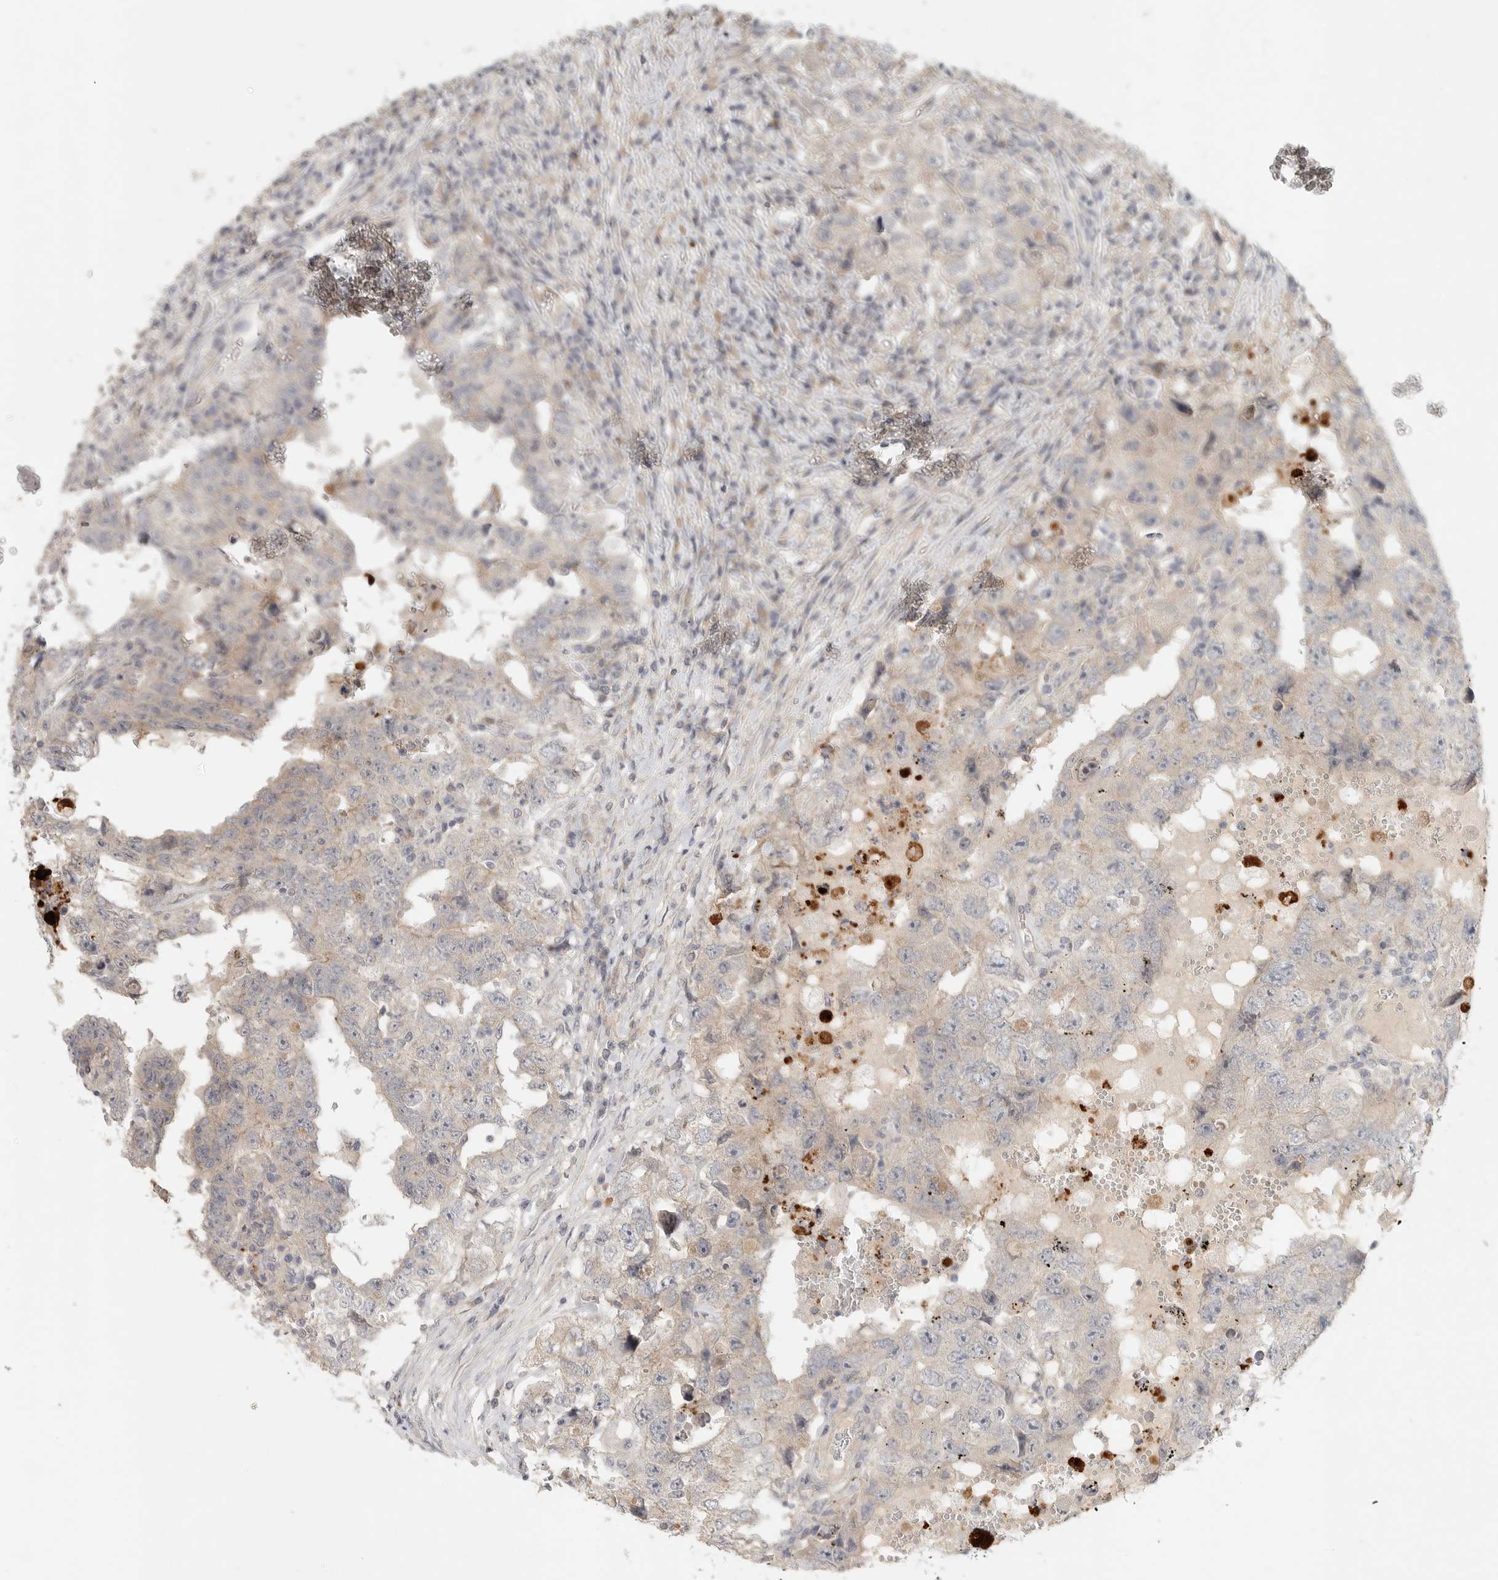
{"staining": {"intensity": "weak", "quantity": "<25%", "location": "cytoplasmic/membranous"}, "tissue": "testis cancer", "cell_type": "Tumor cells", "image_type": "cancer", "snomed": [{"axis": "morphology", "description": "Carcinoma, Embryonal, NOS"}, {"axis": "topography", "description": "Testis"}], "caption": "IHC of human testis embryonal carcinoma displays no staining in tumor cells.", "gene": "HDAC6", "patient": {"sex": "male", "age": 26}}